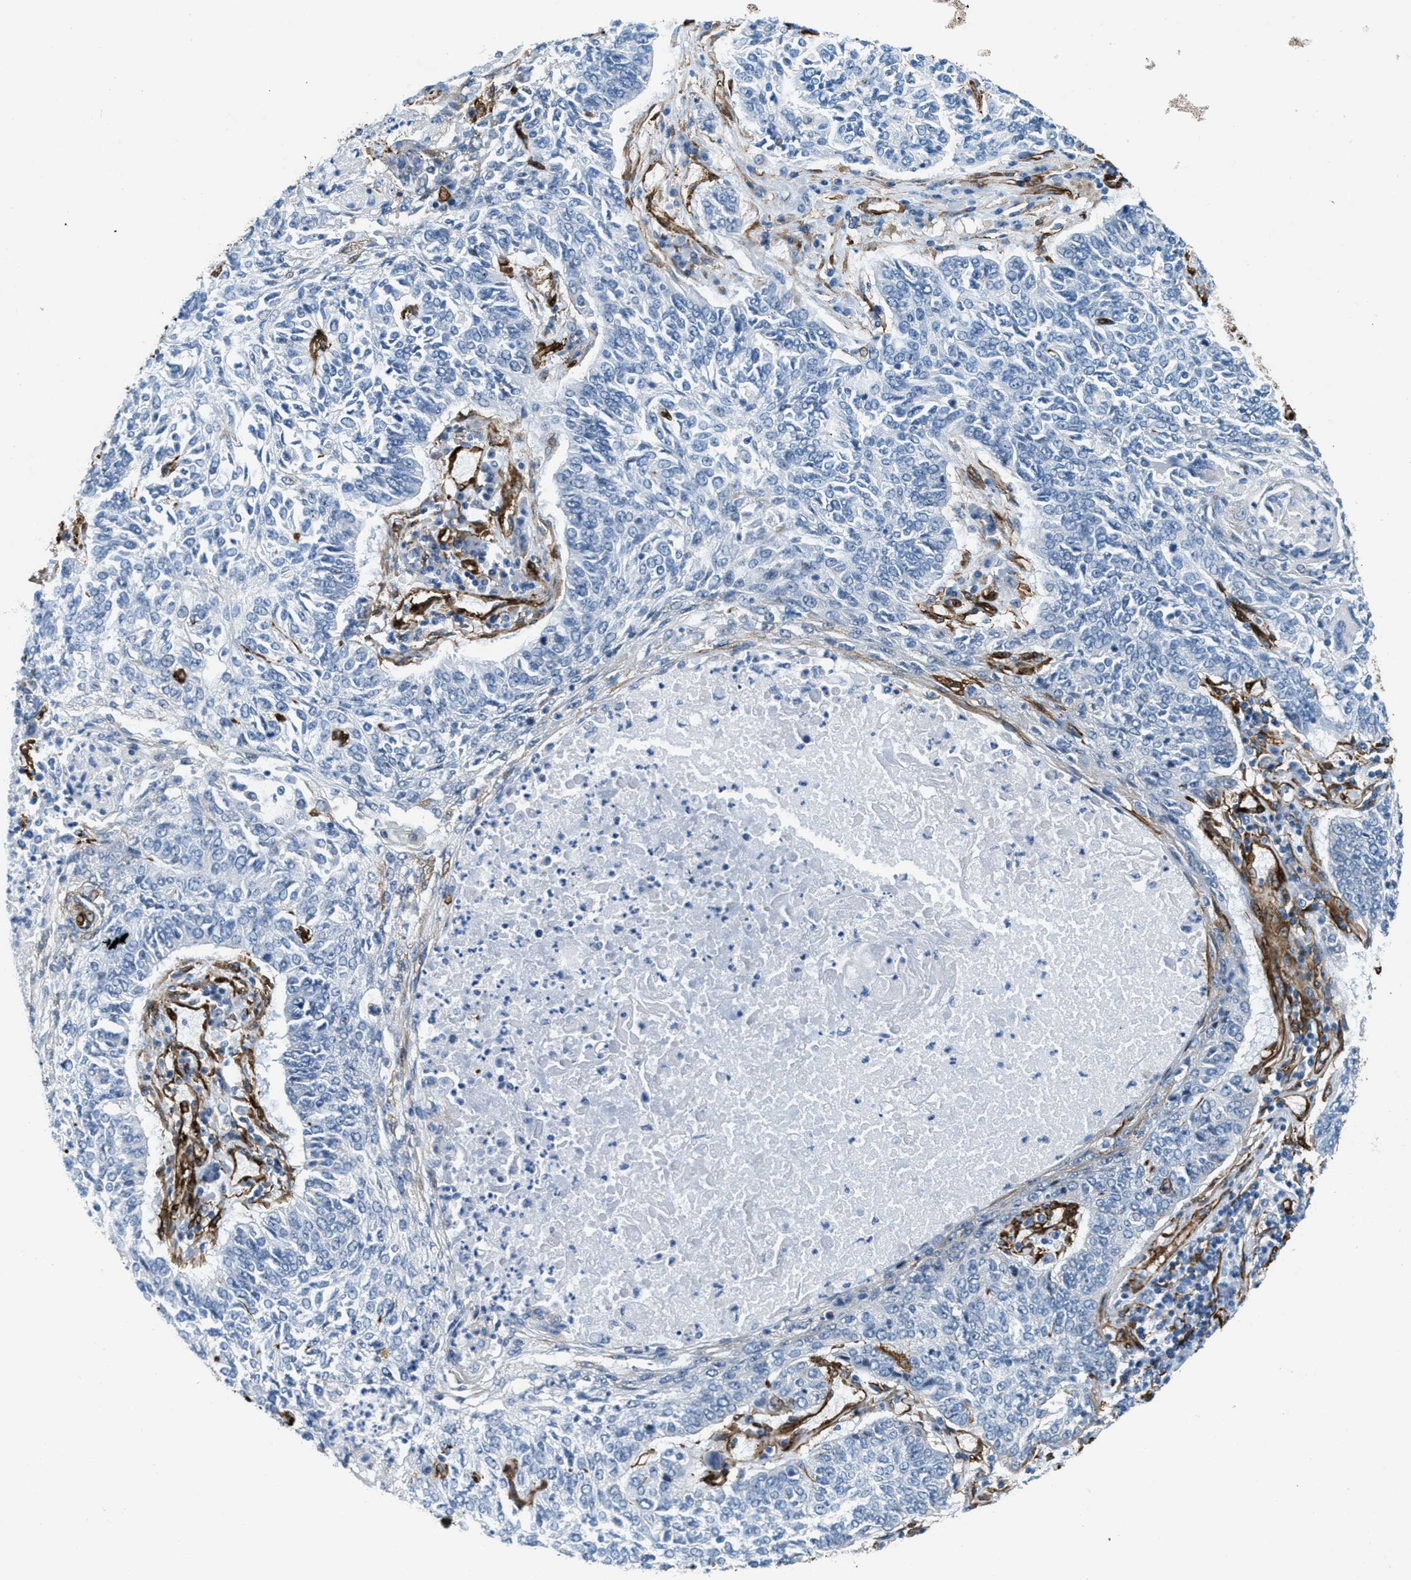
{"staining": {"intensity": "negative", "quantity": "none", "location": "none"}, "tissue": "lung cancer", "cell_type": "Tumor cells", "image_type": "cancer", "snomed": [{"axis": "morphology", "description": "Normal tissue, NOS"}, {"axis": "morphology", "description": "Squamous cell carcinoma, NOS"}, {"axis": "topography", "description": "Cartilage tissue"}, {"axis": "topography", "description": "Bronchus"}, {"axis": "topography", "description": "Lung"}], "caption": "Immunohistochemical staining of human squamous cell carcinoma (lung) demonstrates no significant positivity in tumor cells.", "gene": "CALD1", "patient": {"sex": "female", "age": 49}}